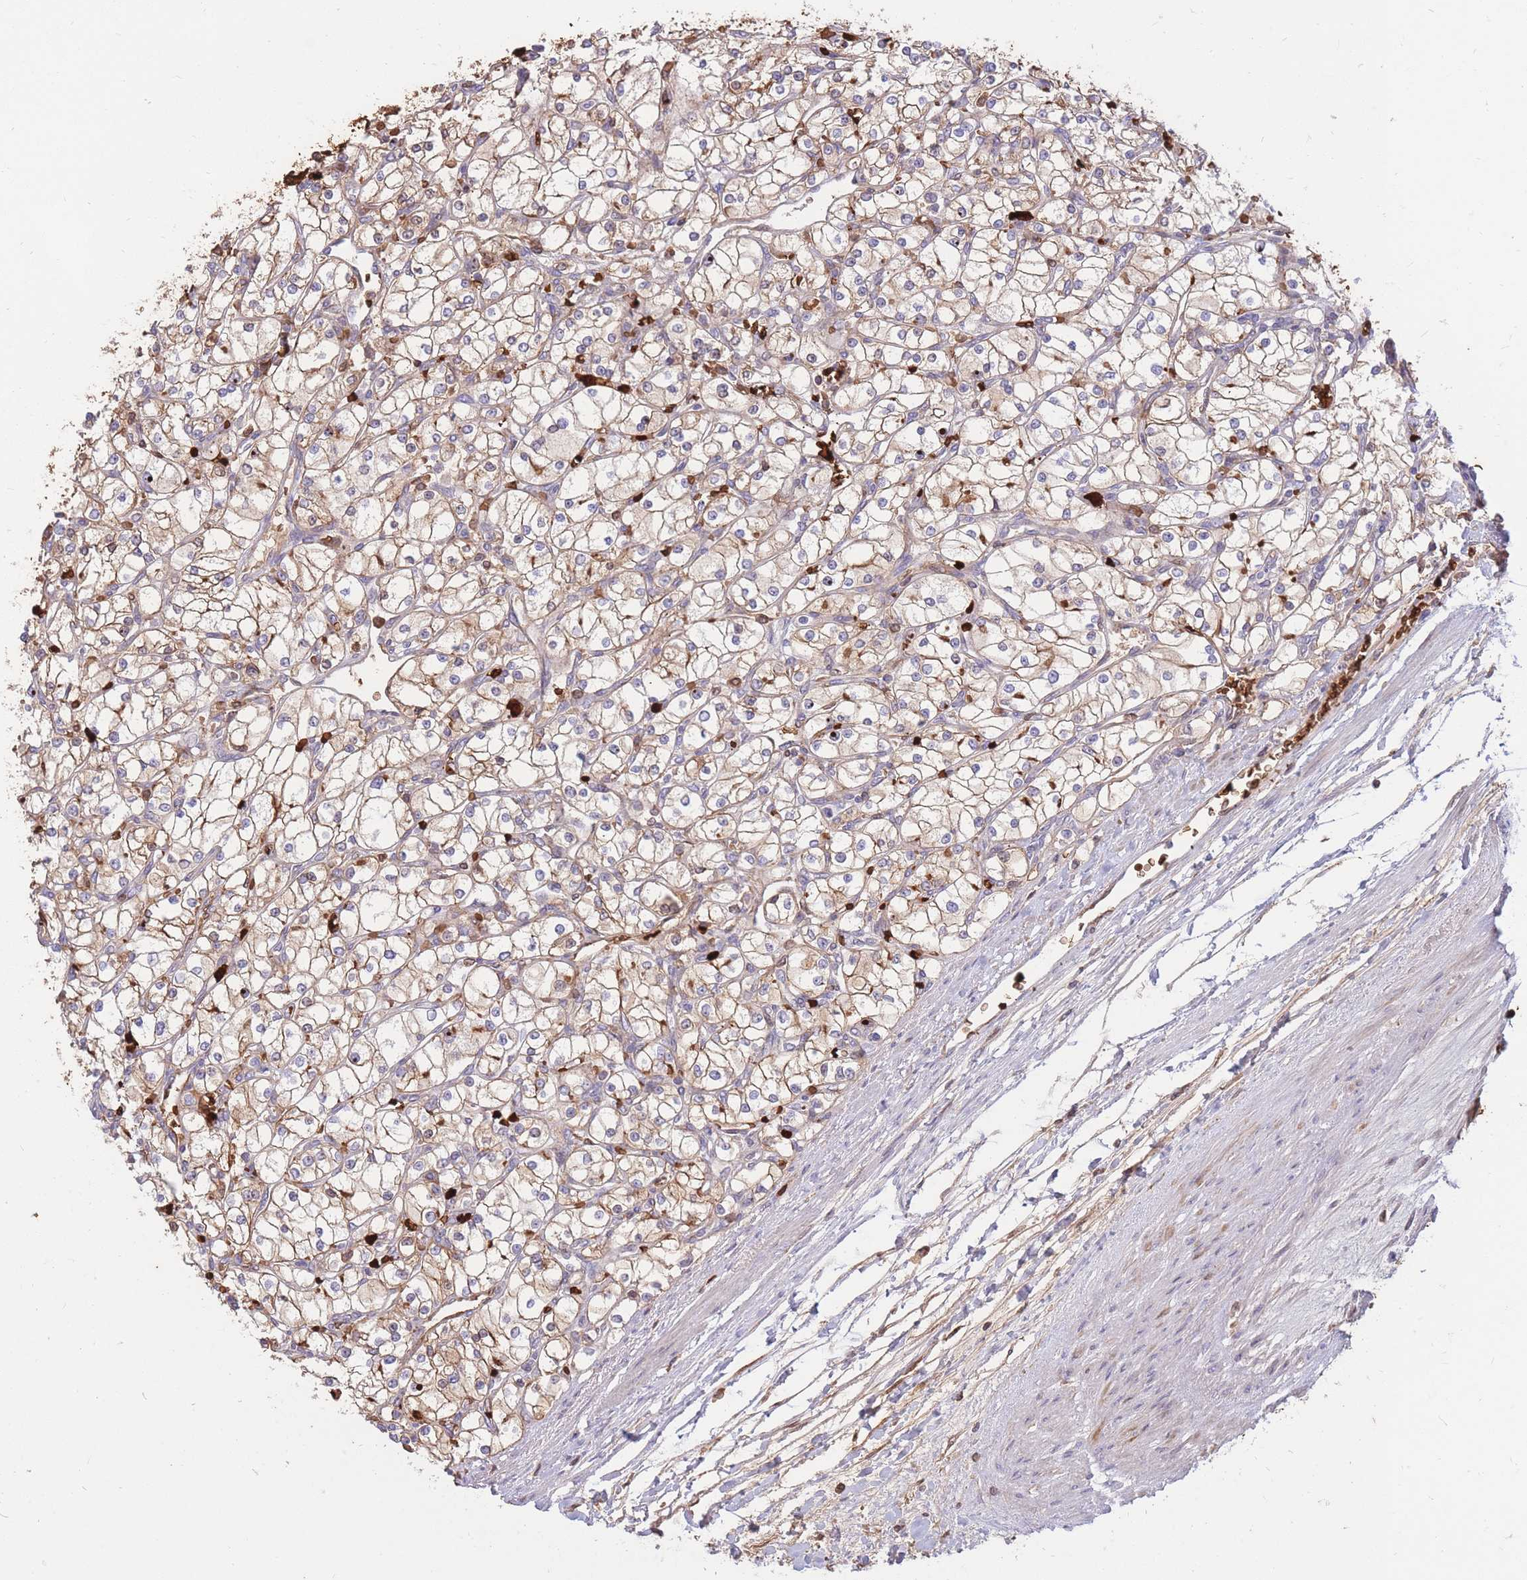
{"staining": {"intensity": "moderate", "quantity": "<25%", "location": "cytoplasmic/membranous"}, "tissue": "renal cancer", "cell_type": "Tumor cells", "image_type": "cancer", "snomed": [{"axis": "morphology", "description": "Adenocarcinoma, NOS"}, {"axis": "topography", "description": "Kidney"}], "caption": "Protein positivity by IHC reveals moderate cytoplasmic/membranous staining in about <25% of tumor cells in adenocarcinoma (renal).", "gene": "ATP10D", "patient": {"sex": "male", "age": 80}}